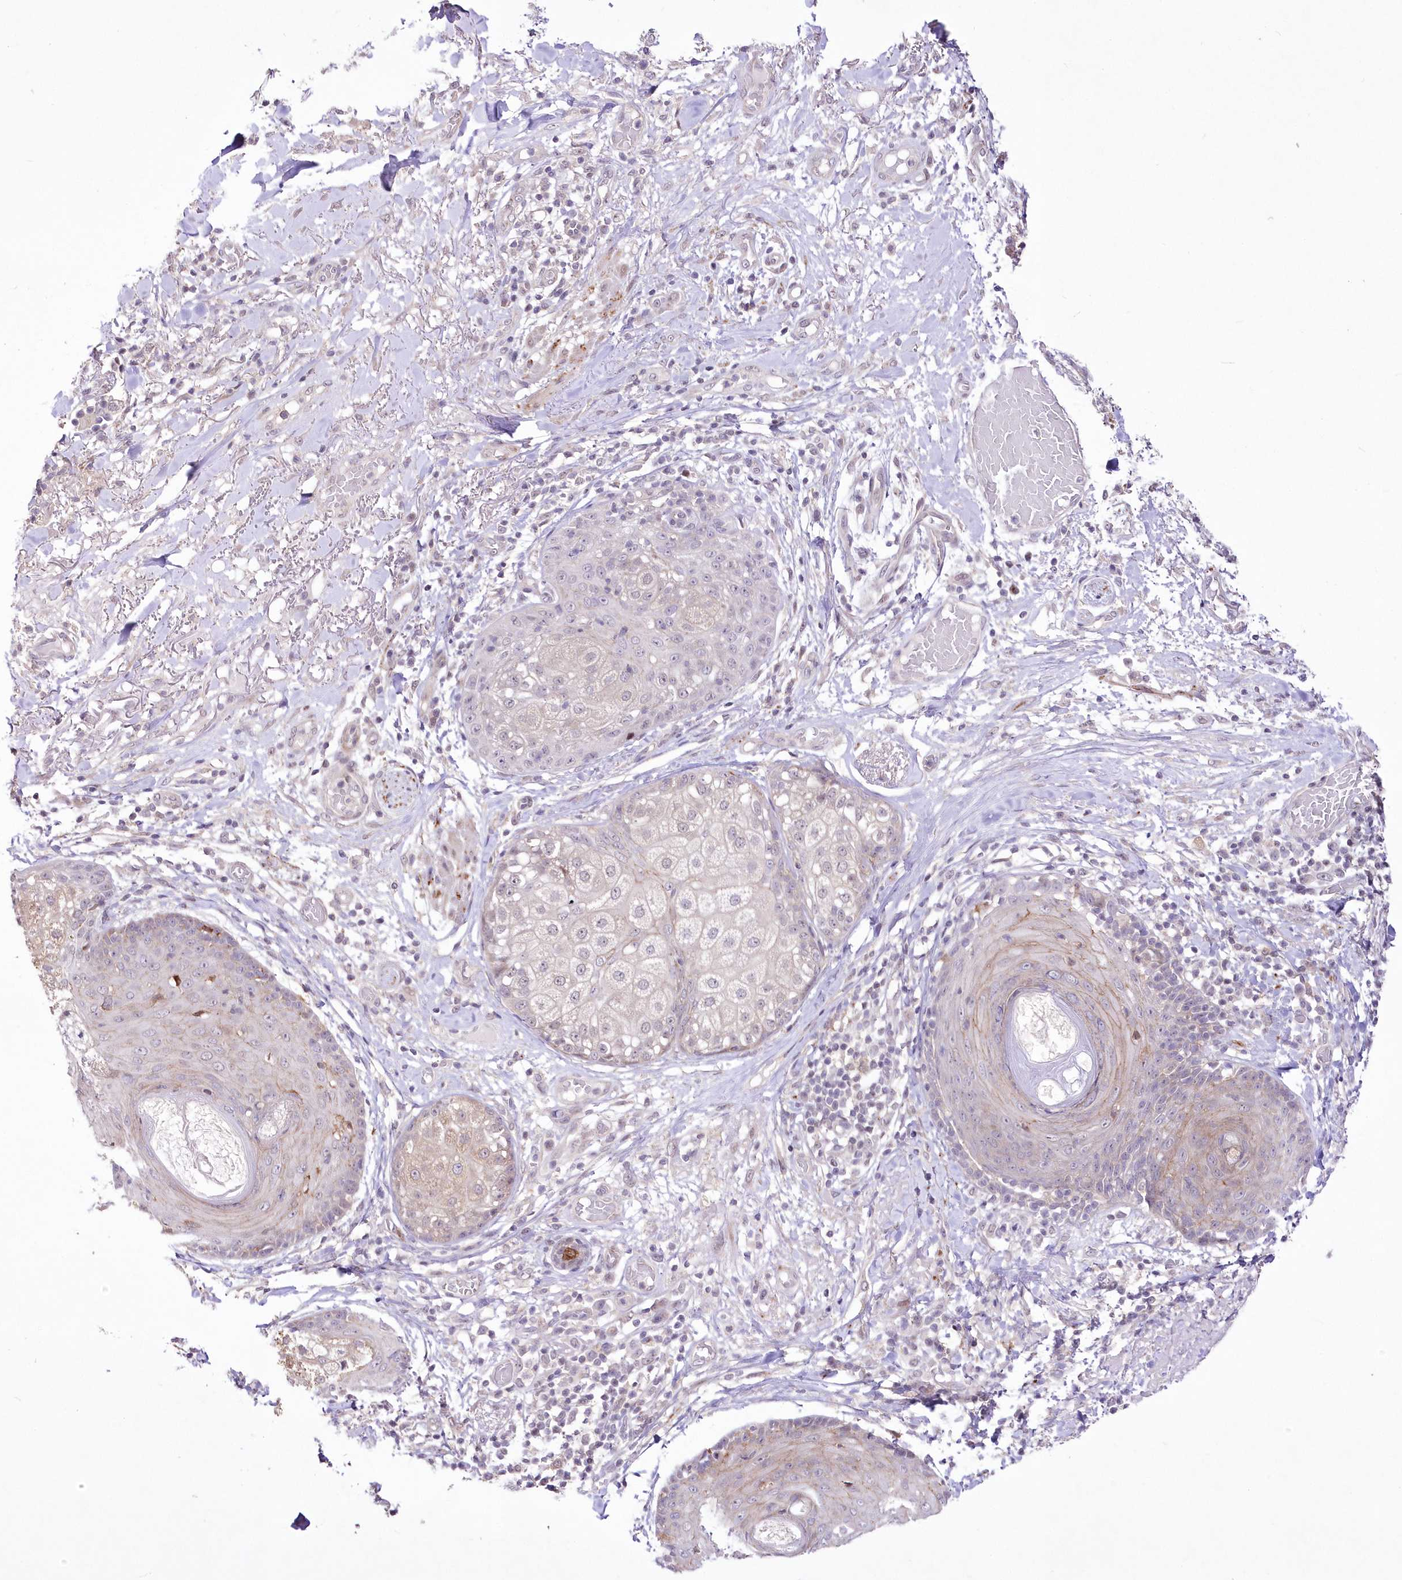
{"staining": {"intensity": "negative", "quantity": "none", "location": "none"}, "tissue": "skin cancer", "cell_type": "Tumor cells", "image_type": "cancer", "snomed": [{"axis": "morphology", "description": "Squamous cell carcinoma, NOS"}, {"axis": "topography", "description": "Skin"}], "caption": "This is a photomicrograph of IHC staining of skin cancer (squamous cell carcinoma), which shows no expression in tumor cells.", "gene": "FAM241B", "patient": {"sex": "female", "age": 88}}